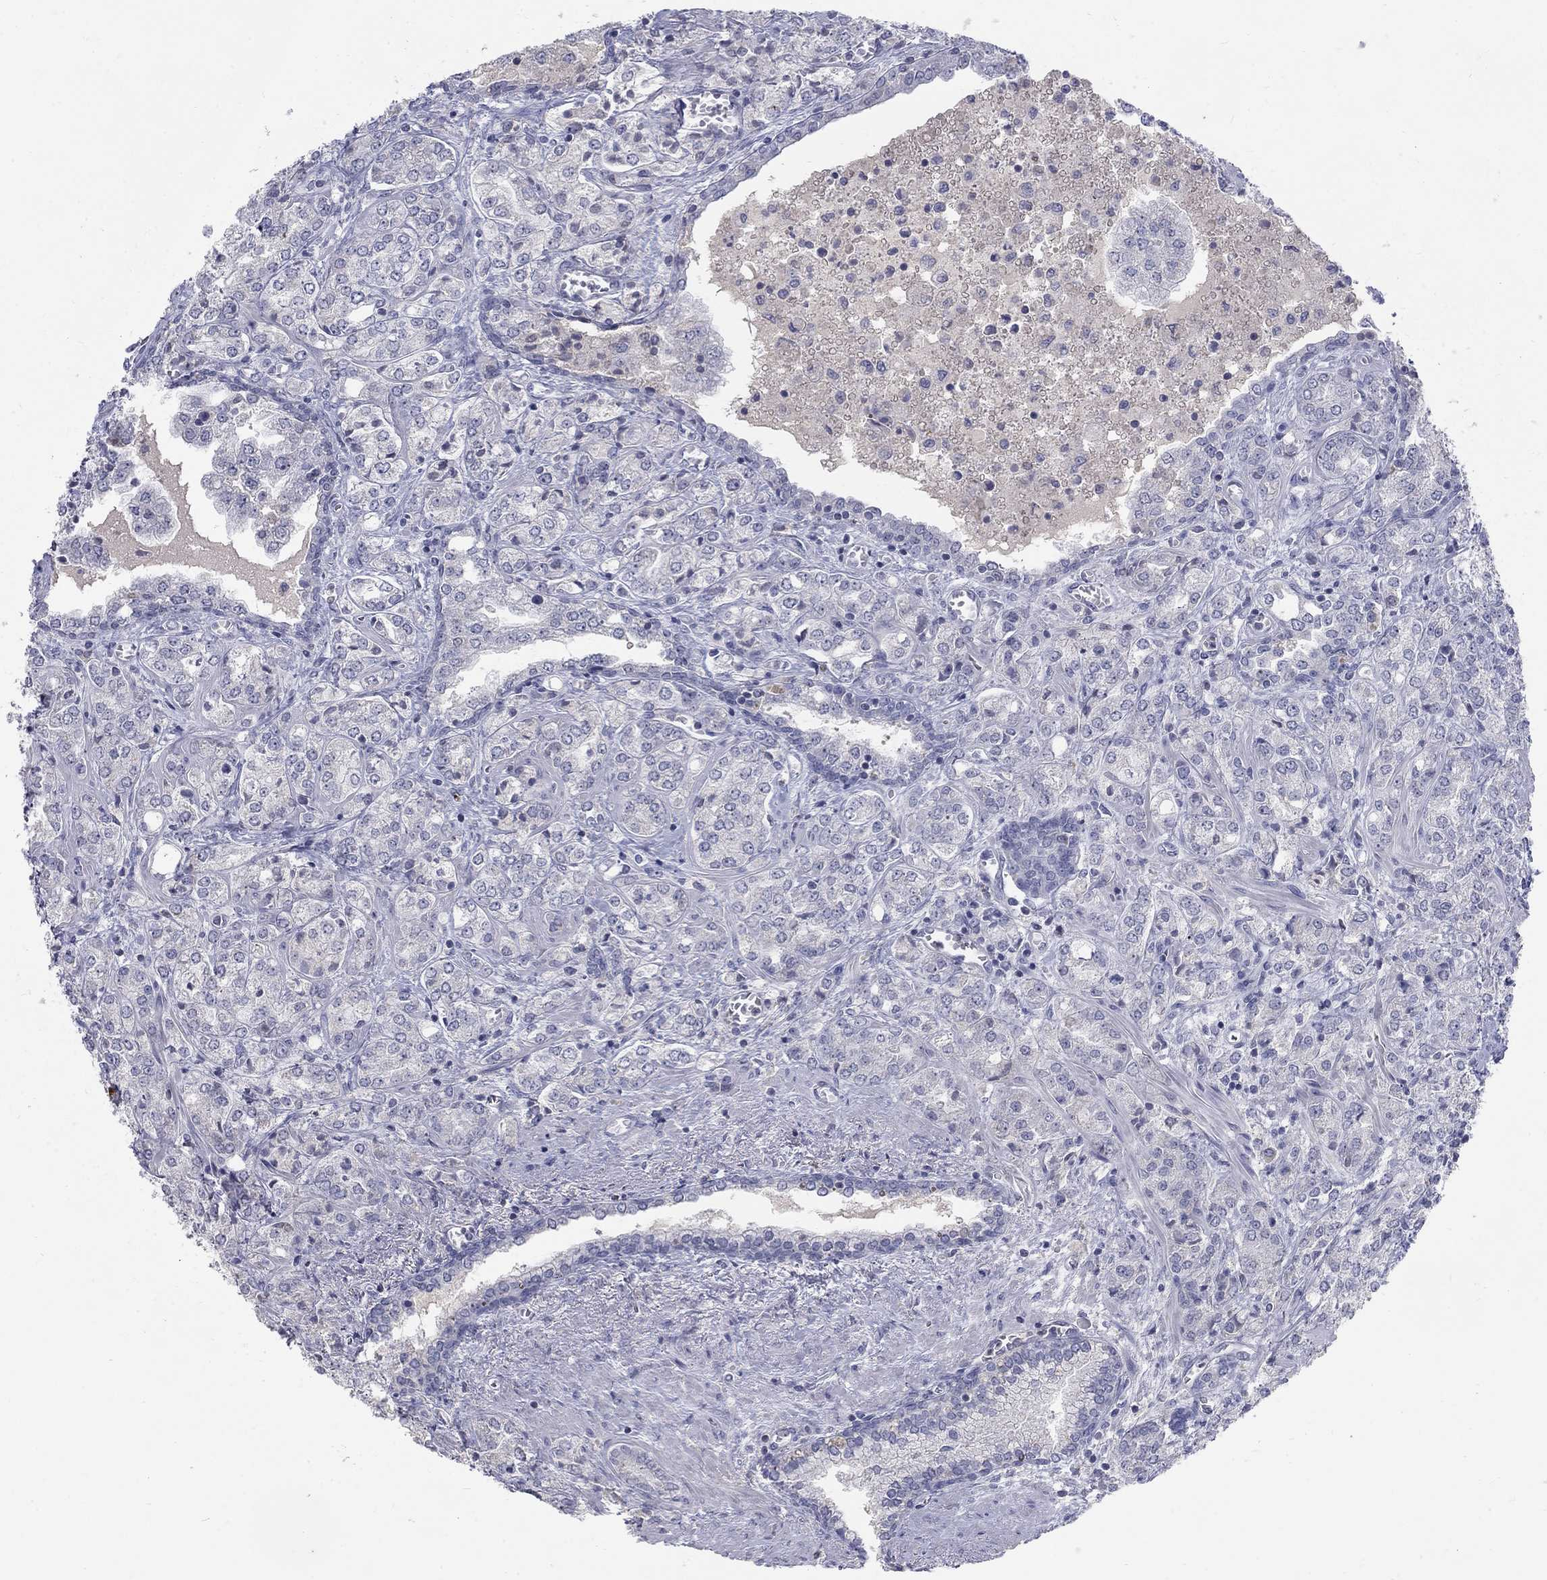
{"staining": {"intensity": "negative", "quantity": "none", "location": "none"}, "tissue": "prostate cancer", "cell_type": "Tumor cells", "image_type": "cancer", "snomed": [{"axis": "morphology", "description": "Adenocarcinoma, NOS"}, {"axis": "topography", "description": "Prostate and seminal vesicle, NOS"}, {"axis": "topography", "description": "Prostate"}], "caption": "Tumor cells are negative for brown protein staining in prostate cancer (adenocarcinoma).", "gene": "PTH1R", "patient": {"sex": "male", "age": 62}}